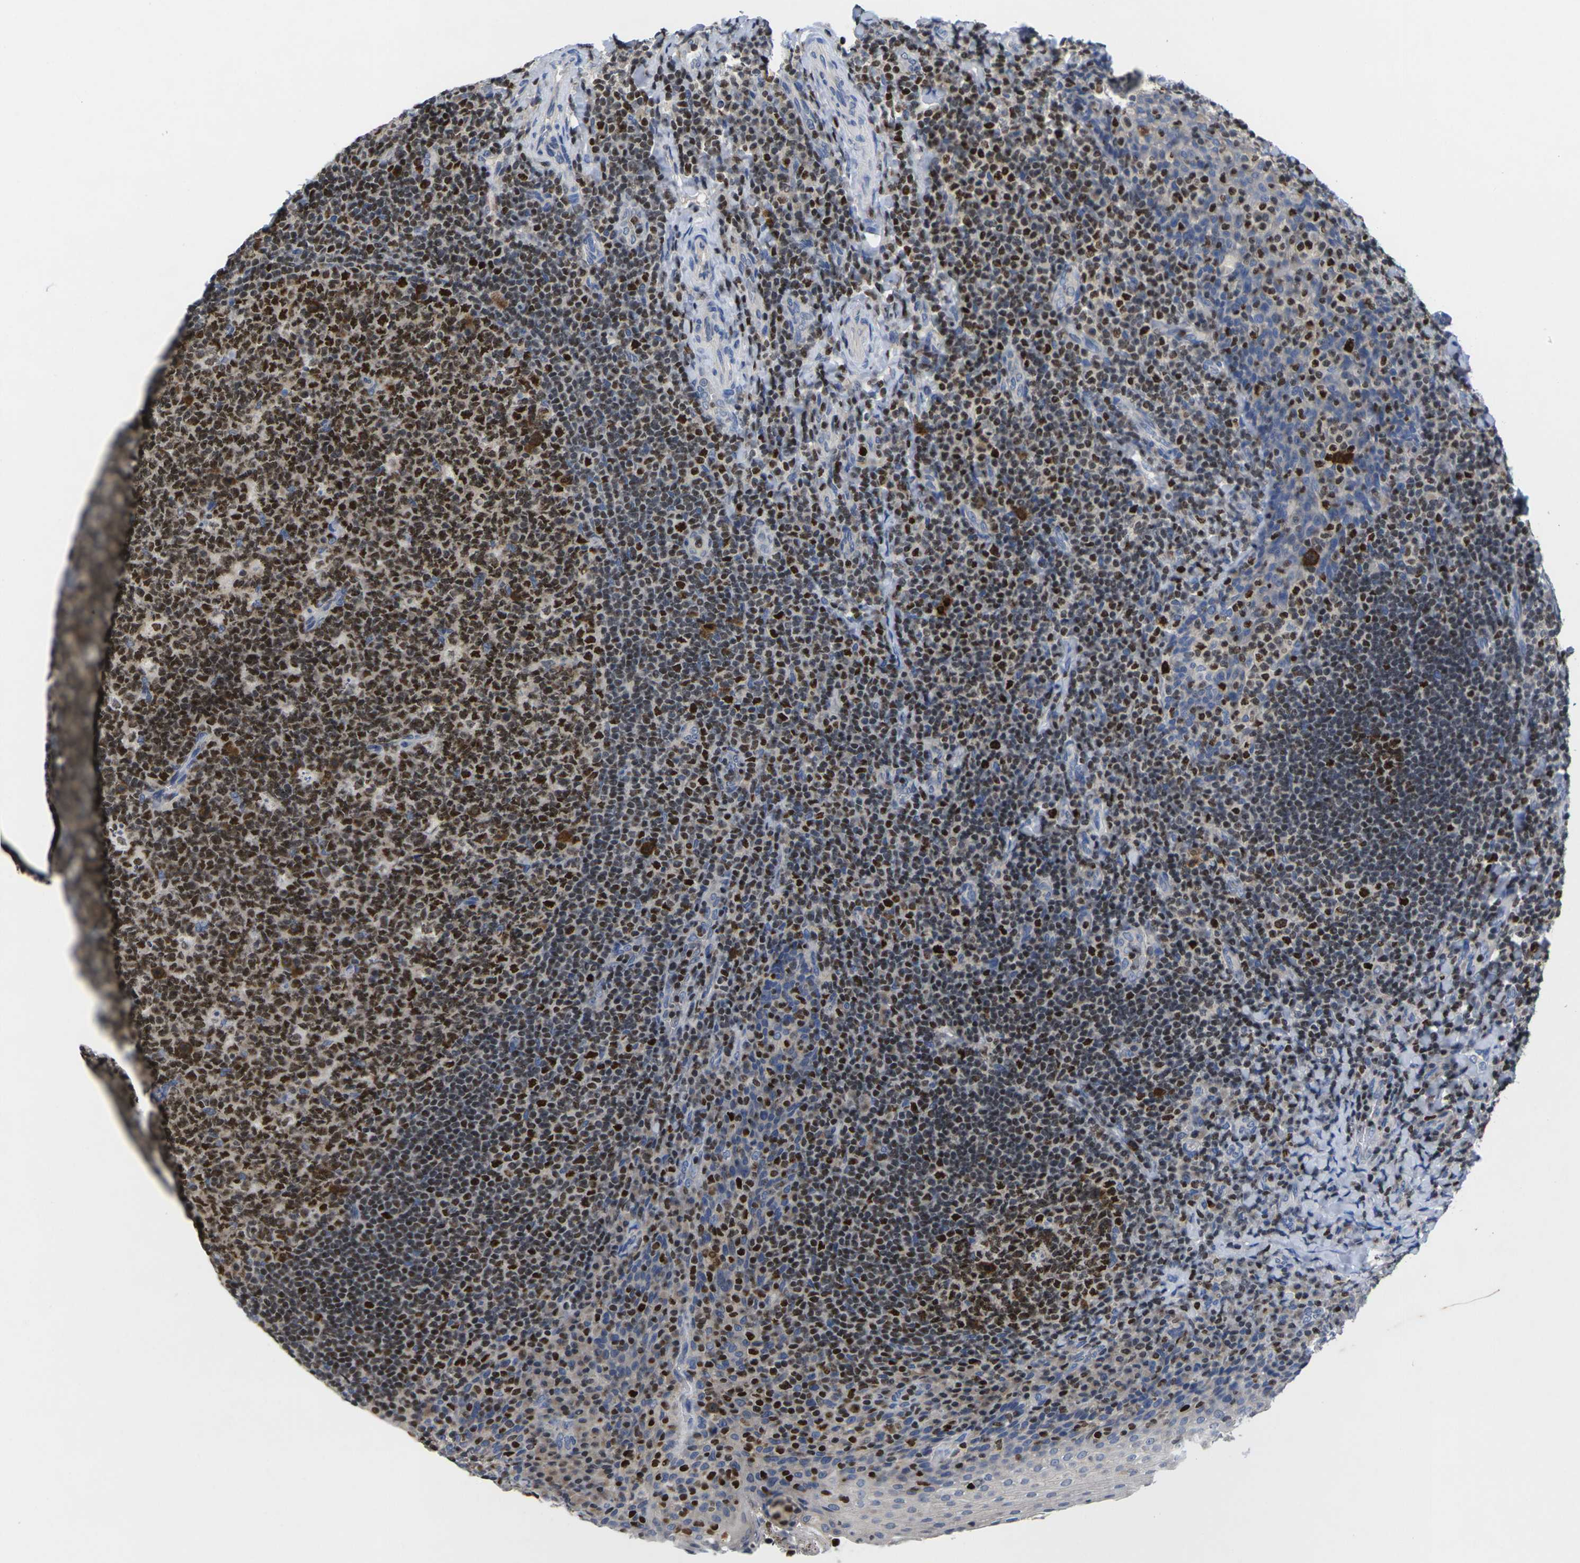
{"staining": {"intensity": "strong", "quantity": ">75%", "location": "nuclear"}, "tissue": "tonsil", "cell_type": "Germinal center cells", "image_type": "normal", "snomed": [{"axis": "morphology", "description": "Normal tissue, NOS"}, {"axis": "topography", "description": "Tonsil"}], "caption": "Tonsil stained for a protein (brown) displays strong nuclear positive staining in approximately >75% of germinal center cells.", "gene": "IKZF1", "patient": {"sex": "male", "age": 17}}